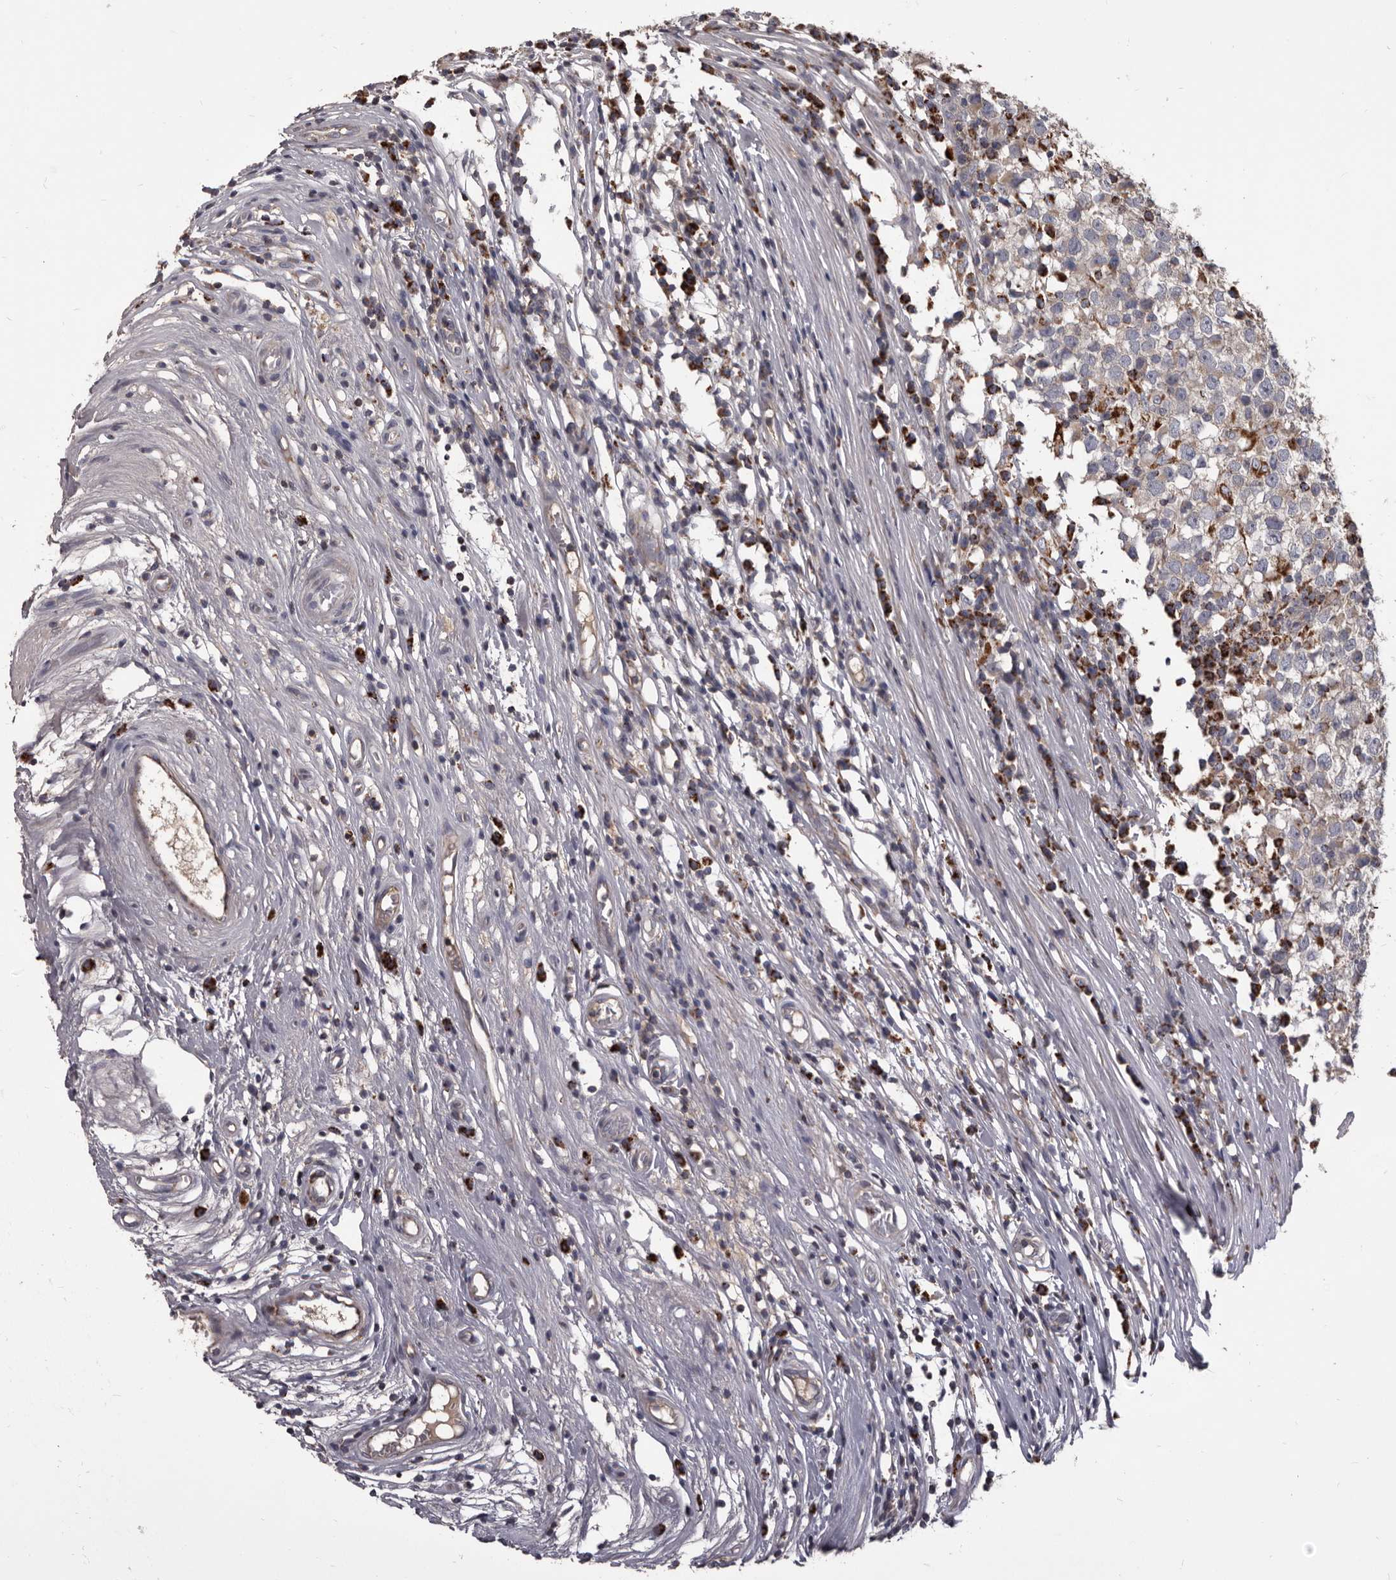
{"staining": {"intensity": "moderate", "quantity": "<25%", "location": "cytoplasmic/membranous"}, "tissue": "testis cancer", "cell_type": "Tumor cells", "image_type": "cancer", "snomed": [{"axis": "morphology", "description": "Seminoma, NOS"}, {"axis": "topography", "description": "Testis"}], "caption": "Protein expression analysis of testis seminoma exhibits moderate cytoplasmic/membranous expression in approximately <25% of tumor cells. (IHC, brightfield microscopy, high magnification).", "gene": "ALDH5A1", "patient": {"sex": "male", "age": 65}}